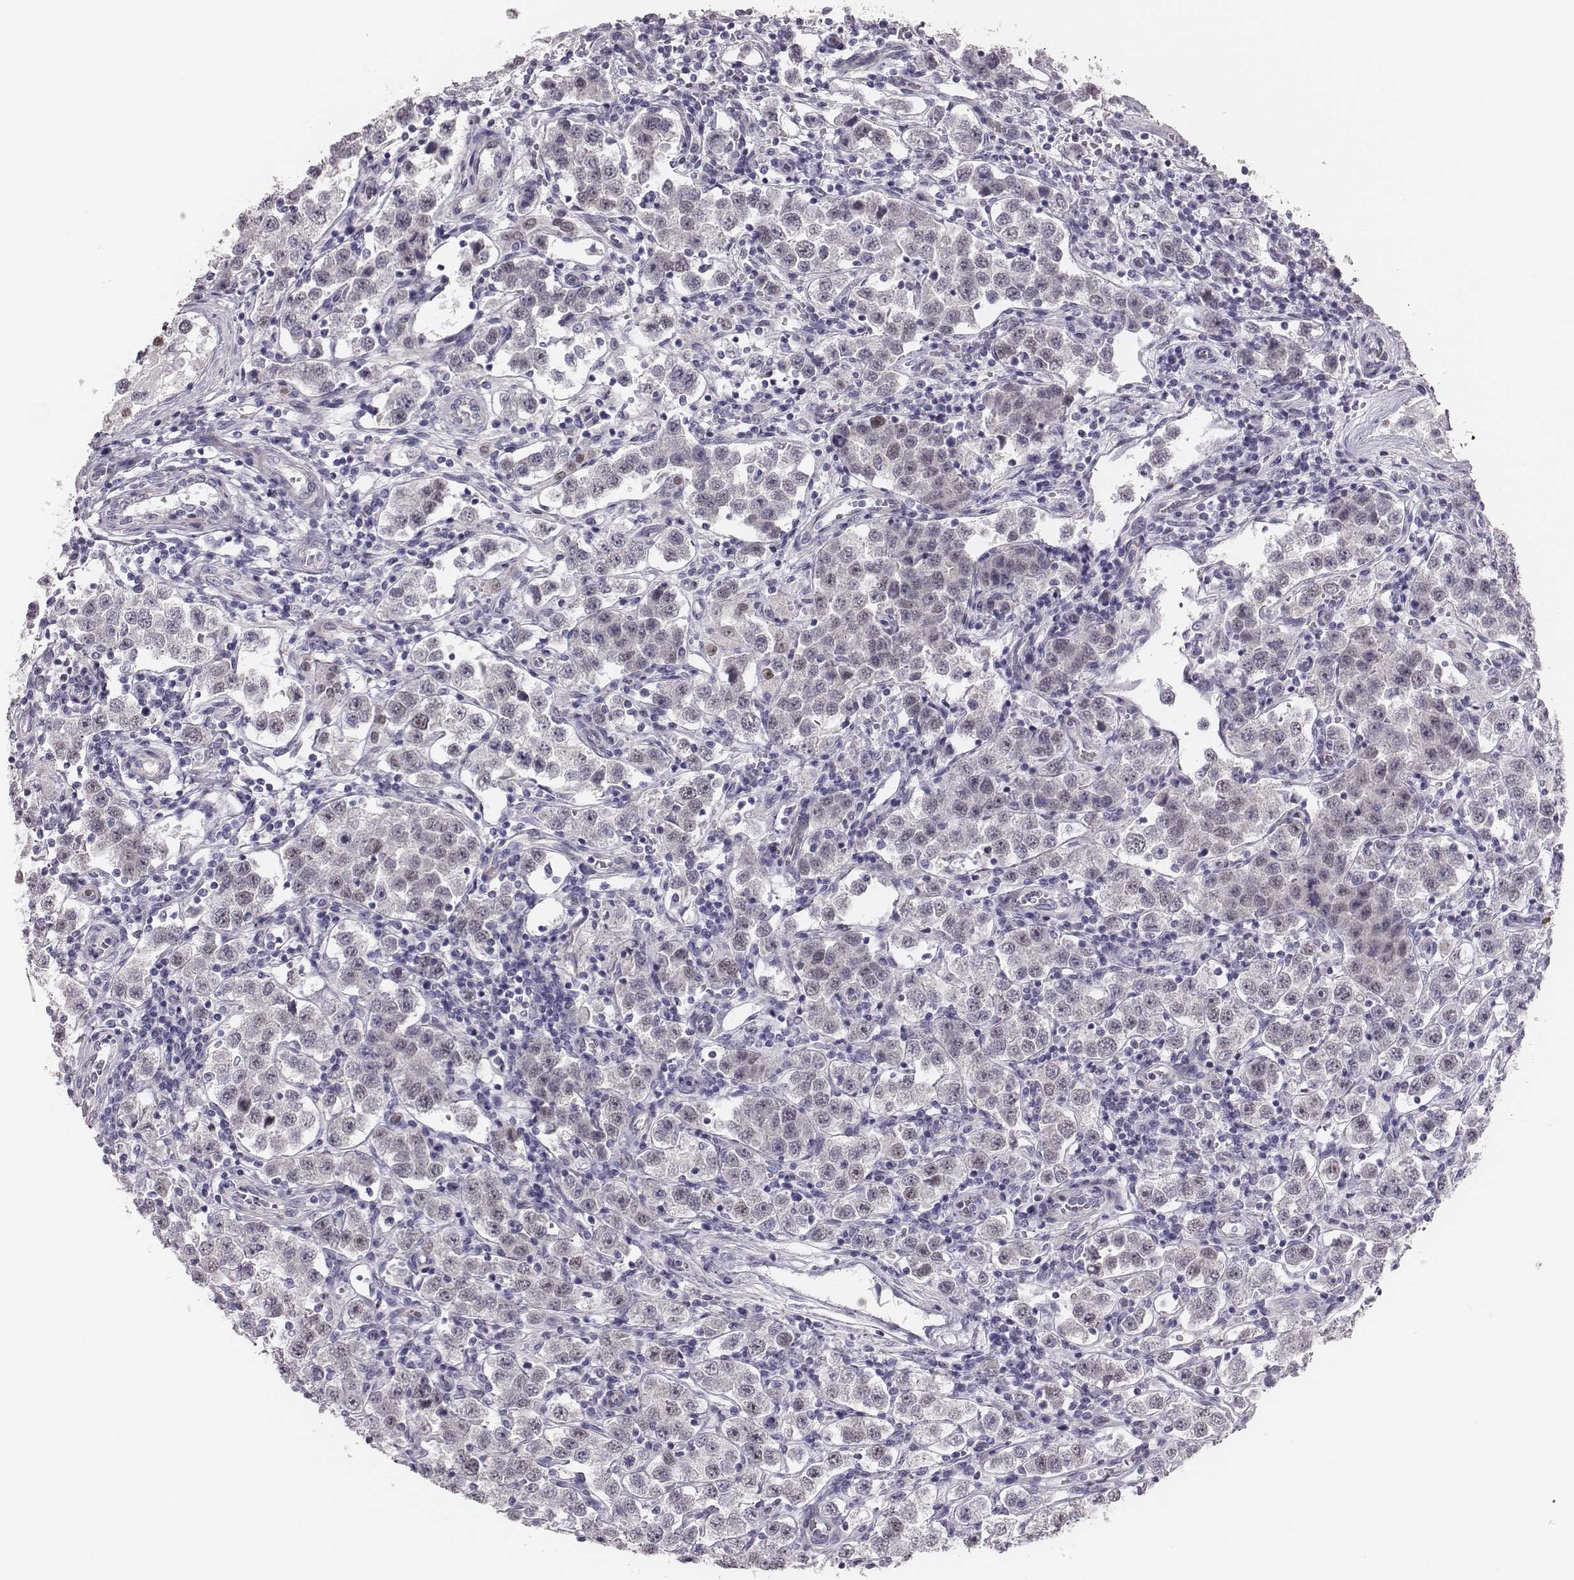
{"staining": {"intensity": "negative", "quantity": "none", "location": "none"}, "tissue": "testis cancer", "cell_type": "Tumor cells", "image_type": "cancer", "snomed": [{"axis": "morphology", "description": "Seminoma, NOS"}, {"axis": "topography", "description": "Testis"}], "caption": "Tumor cells show no significant staining in testis seminoma.", "gene": "SCML2", "patient": {"sex": "male", "age": 37}}